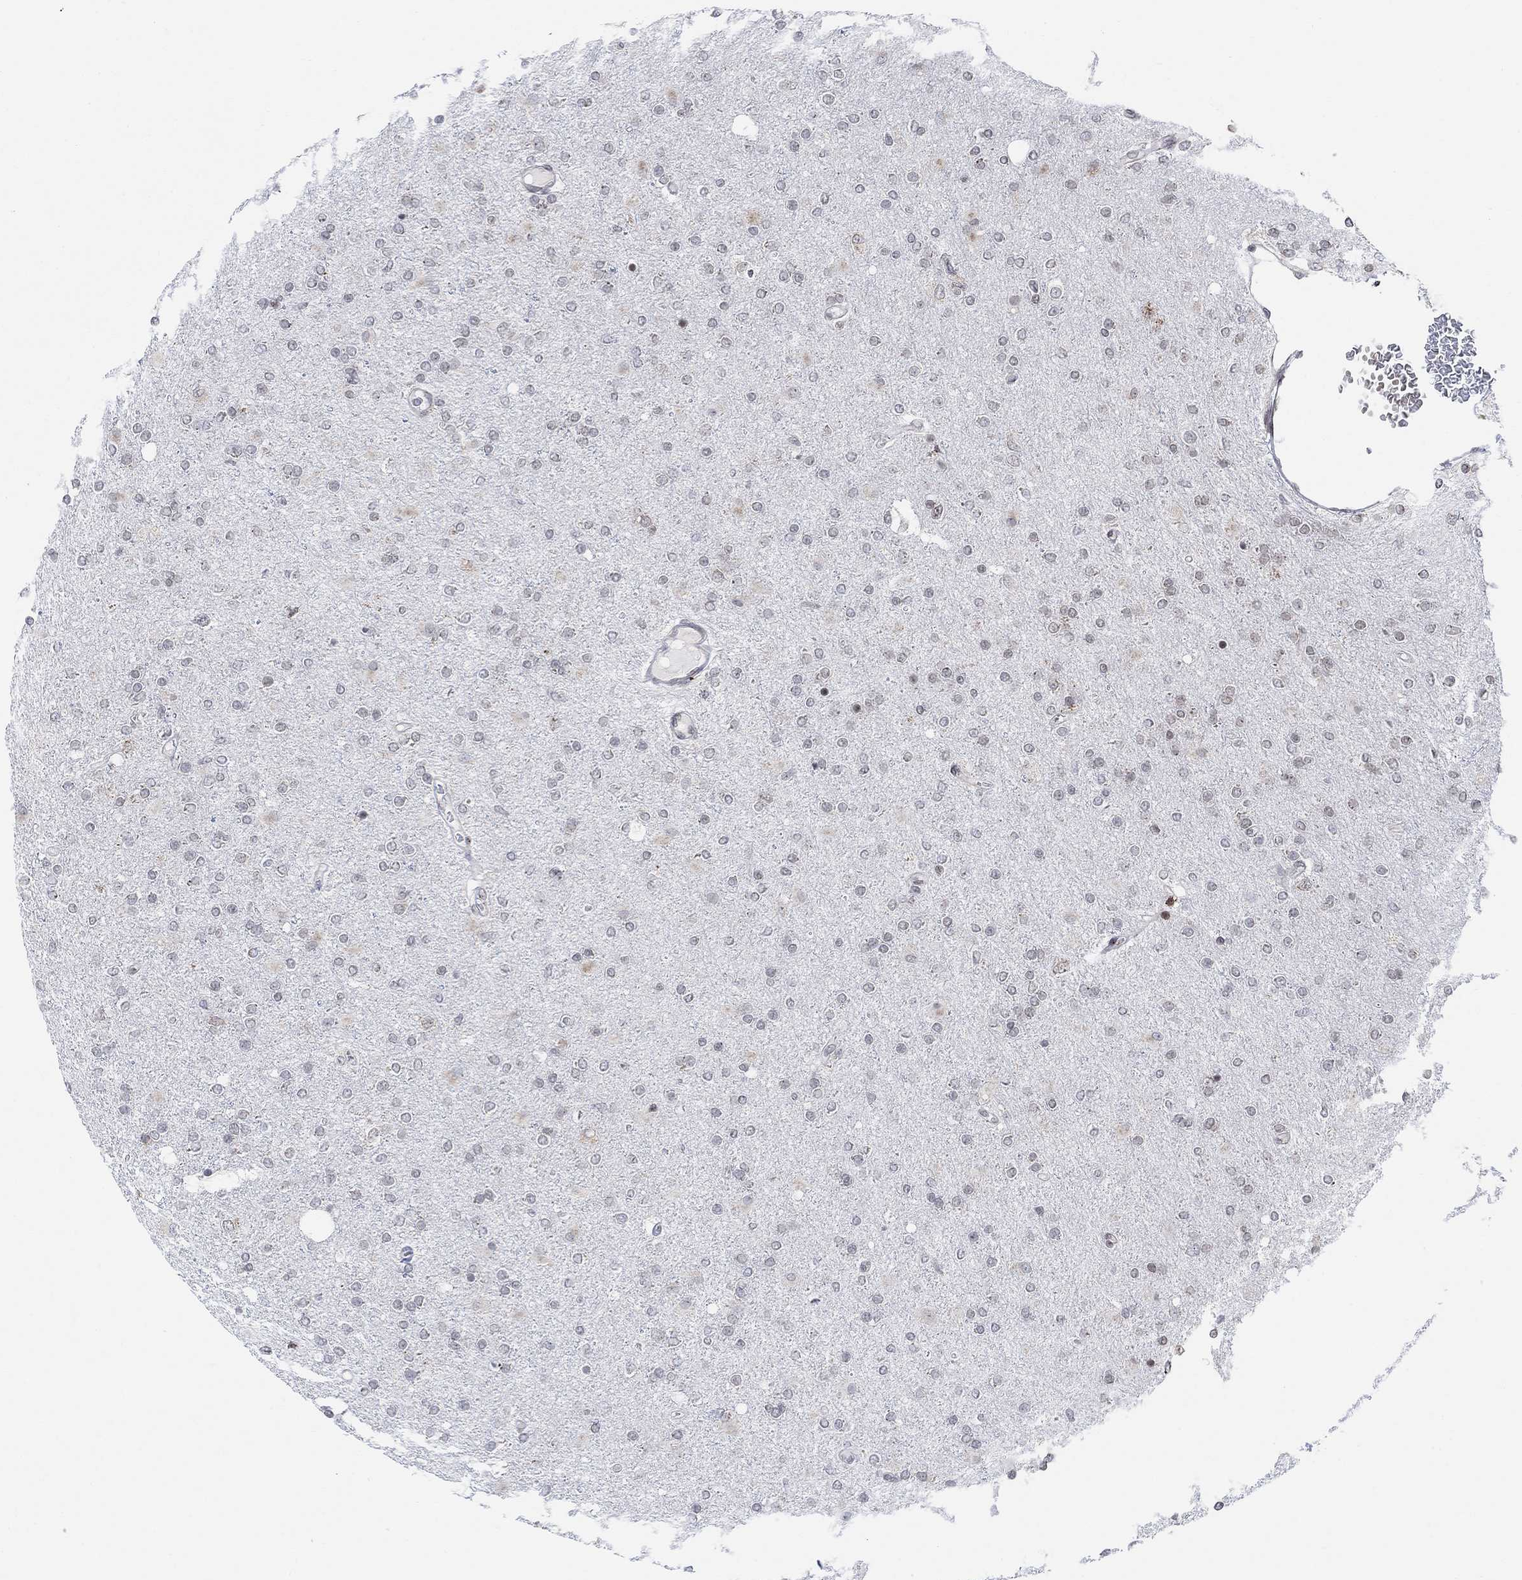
{"staining": {"intensity": "negative", "quantity": "none", "location": "none"}, "tissue": "glioma", "cell_type": "Tumor cells", "image_type": "cancer", "snomed": [{"axis": "morphology", "description": "Glioma, malignant, High grade"}, {"axis": "topography", "description": "Cerebral cortex"}], "caption": "Immunohistochemistry photomicrograph of human glioma stained for a protein (brown), which demonstrates no positivity in tumor cells.", "gene": "ABHD14A", "patient": {"sex": "male", "age": 70}}